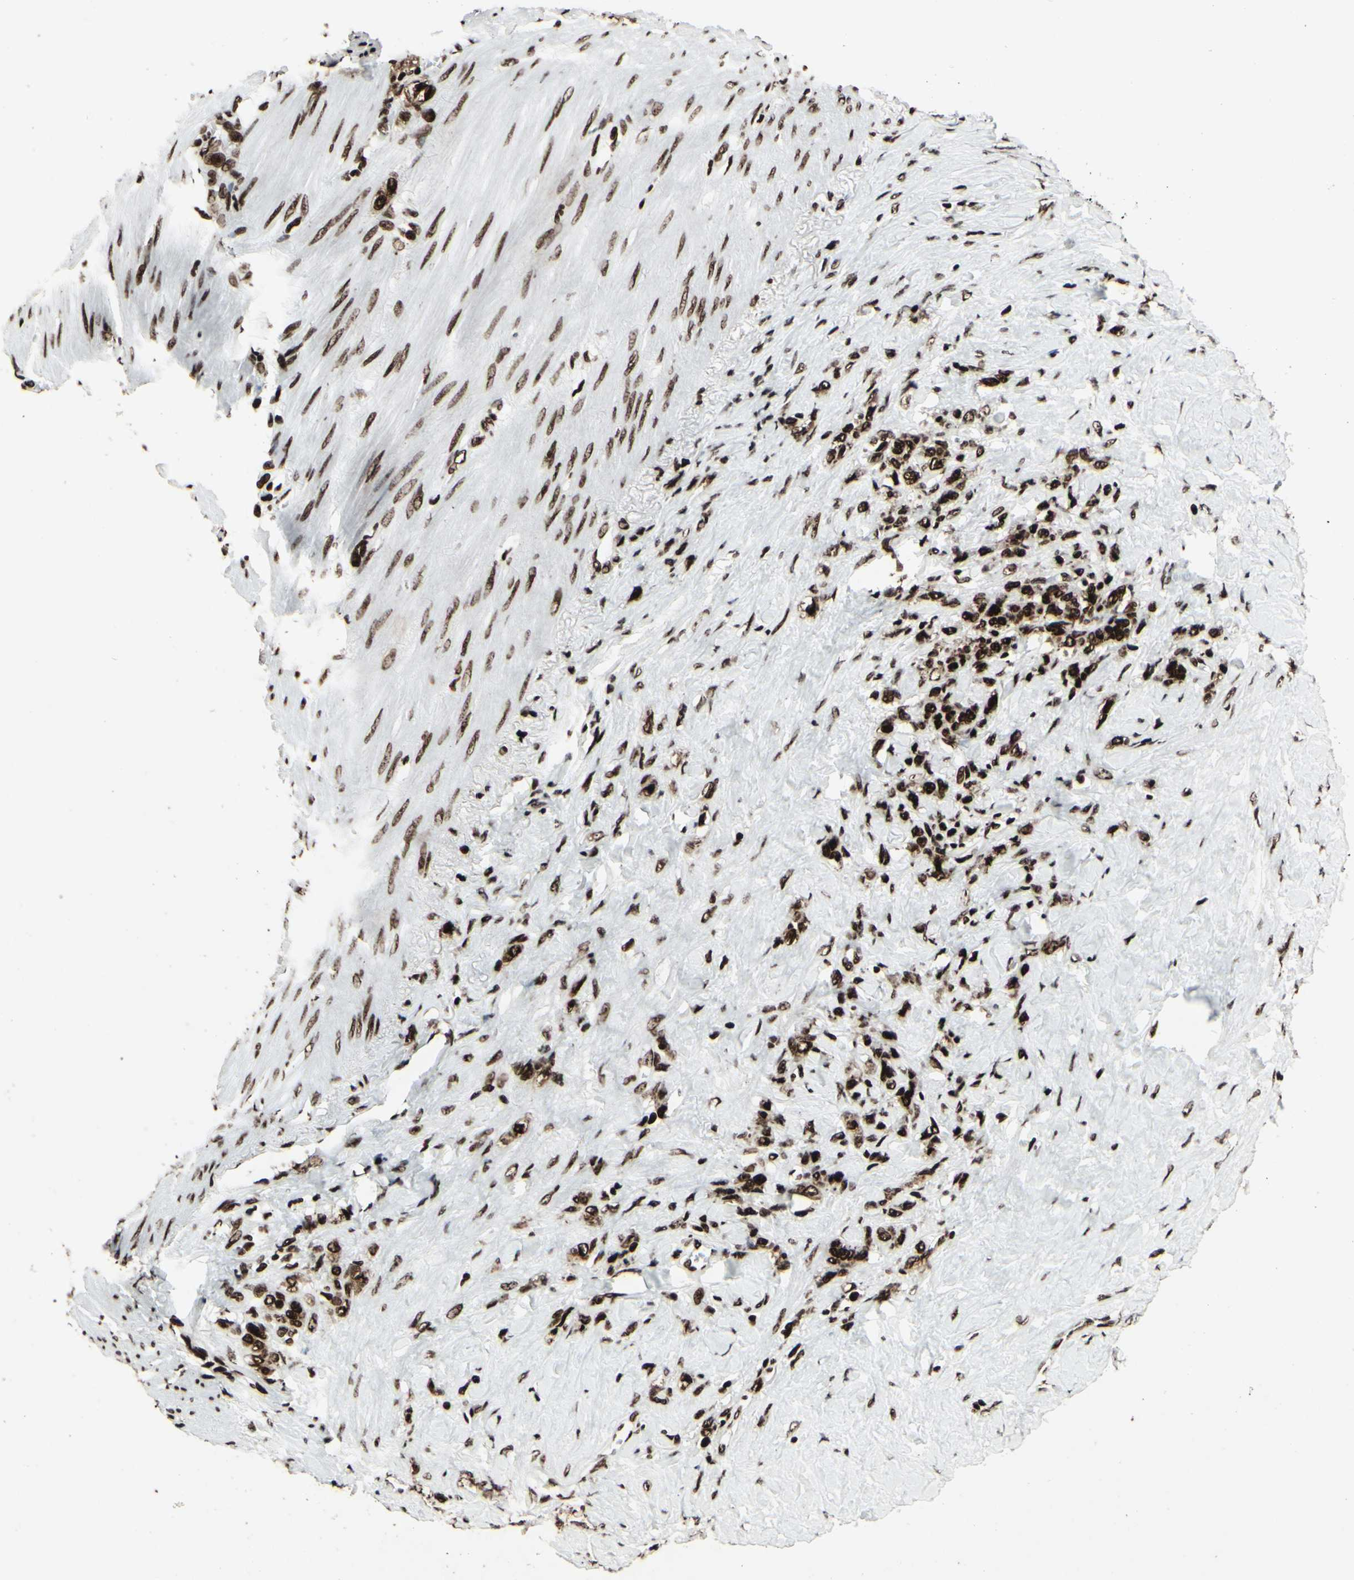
{"staining": {"intensity": "strong", "quantity": ">75%", "location": "nuclear"}, "tissue": "stomach cancer", "cell_type": "Tumor cells", "image_type": "cancer", "snomed": [{"axis": "morphology", "description": "Adenocarcinoma, NOS"}, {"axis": "topography", "description": "Stomach"}], "caption": "Adenocarcinoma (stomach) was stained to show a protein in brown. There is high levels of strong nuclear expression in approximately >75% of tumor cells.", "gene": "U2AF2", "patient": {"sex": "male", "age": 82}}